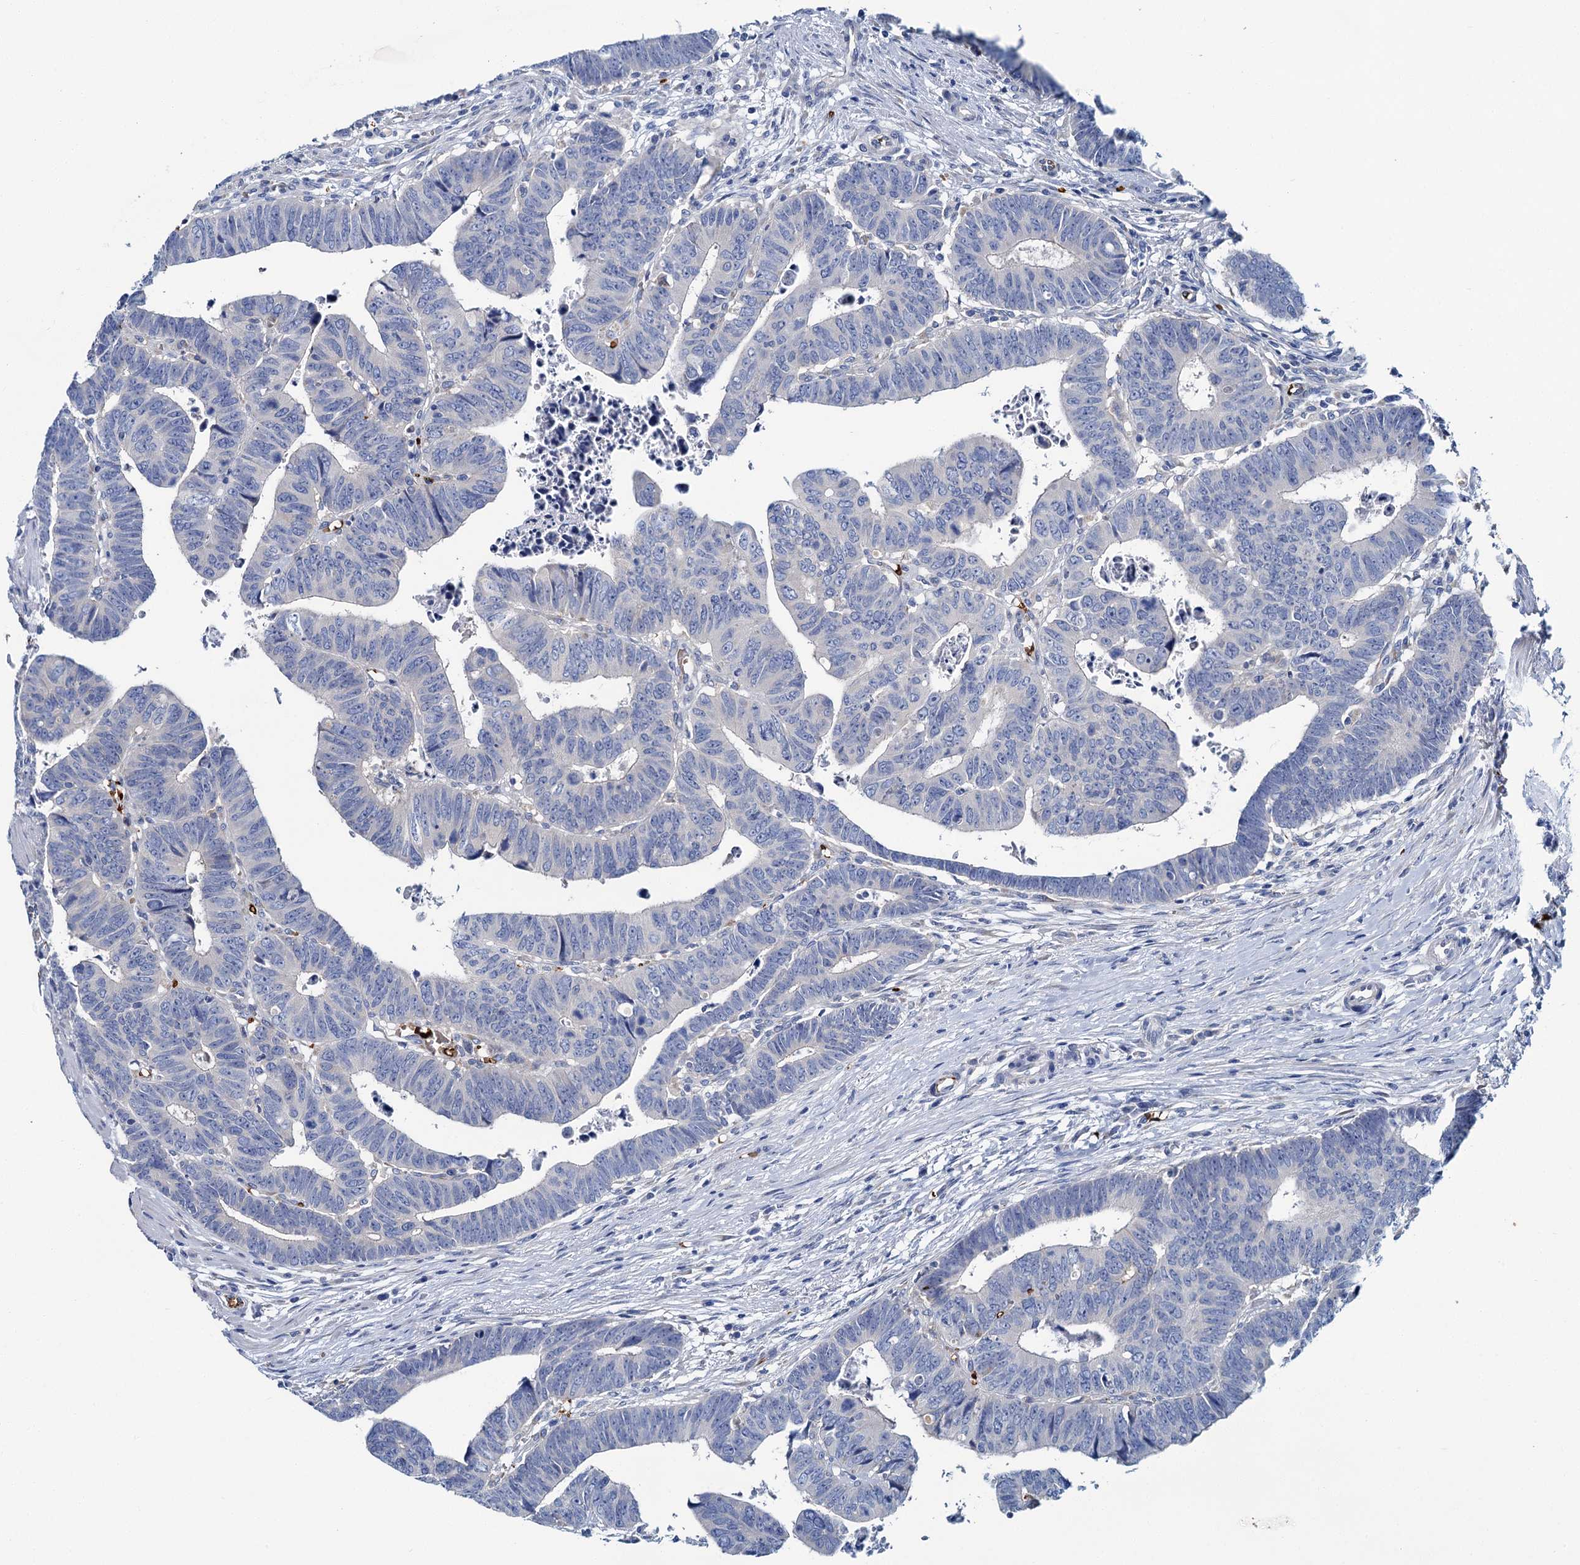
{"staining": {"intensity": "negative", "quantity": "none", "location": "none"}, "tissue": "colorectal cancer", "cell_type": "Tumor cells", "image_type": "cancer", "snomed": [{"axis": "morphology", "description": "Normal tissue, NOS"}, {"axis": "morphology", "description": "Adenocarcinoma, NOS"}, {"axis": "topography", "description": "Rectum"}], "caption": "The photomicrograph displays no staining of tumor cells in colorectal cancer (adenocarcinoma). (DAB immunohistochemistry (IHC) with hematoxylin counter stain).", "gene": "ATG2A", "patient": {"sex": "female", "age": 65}}